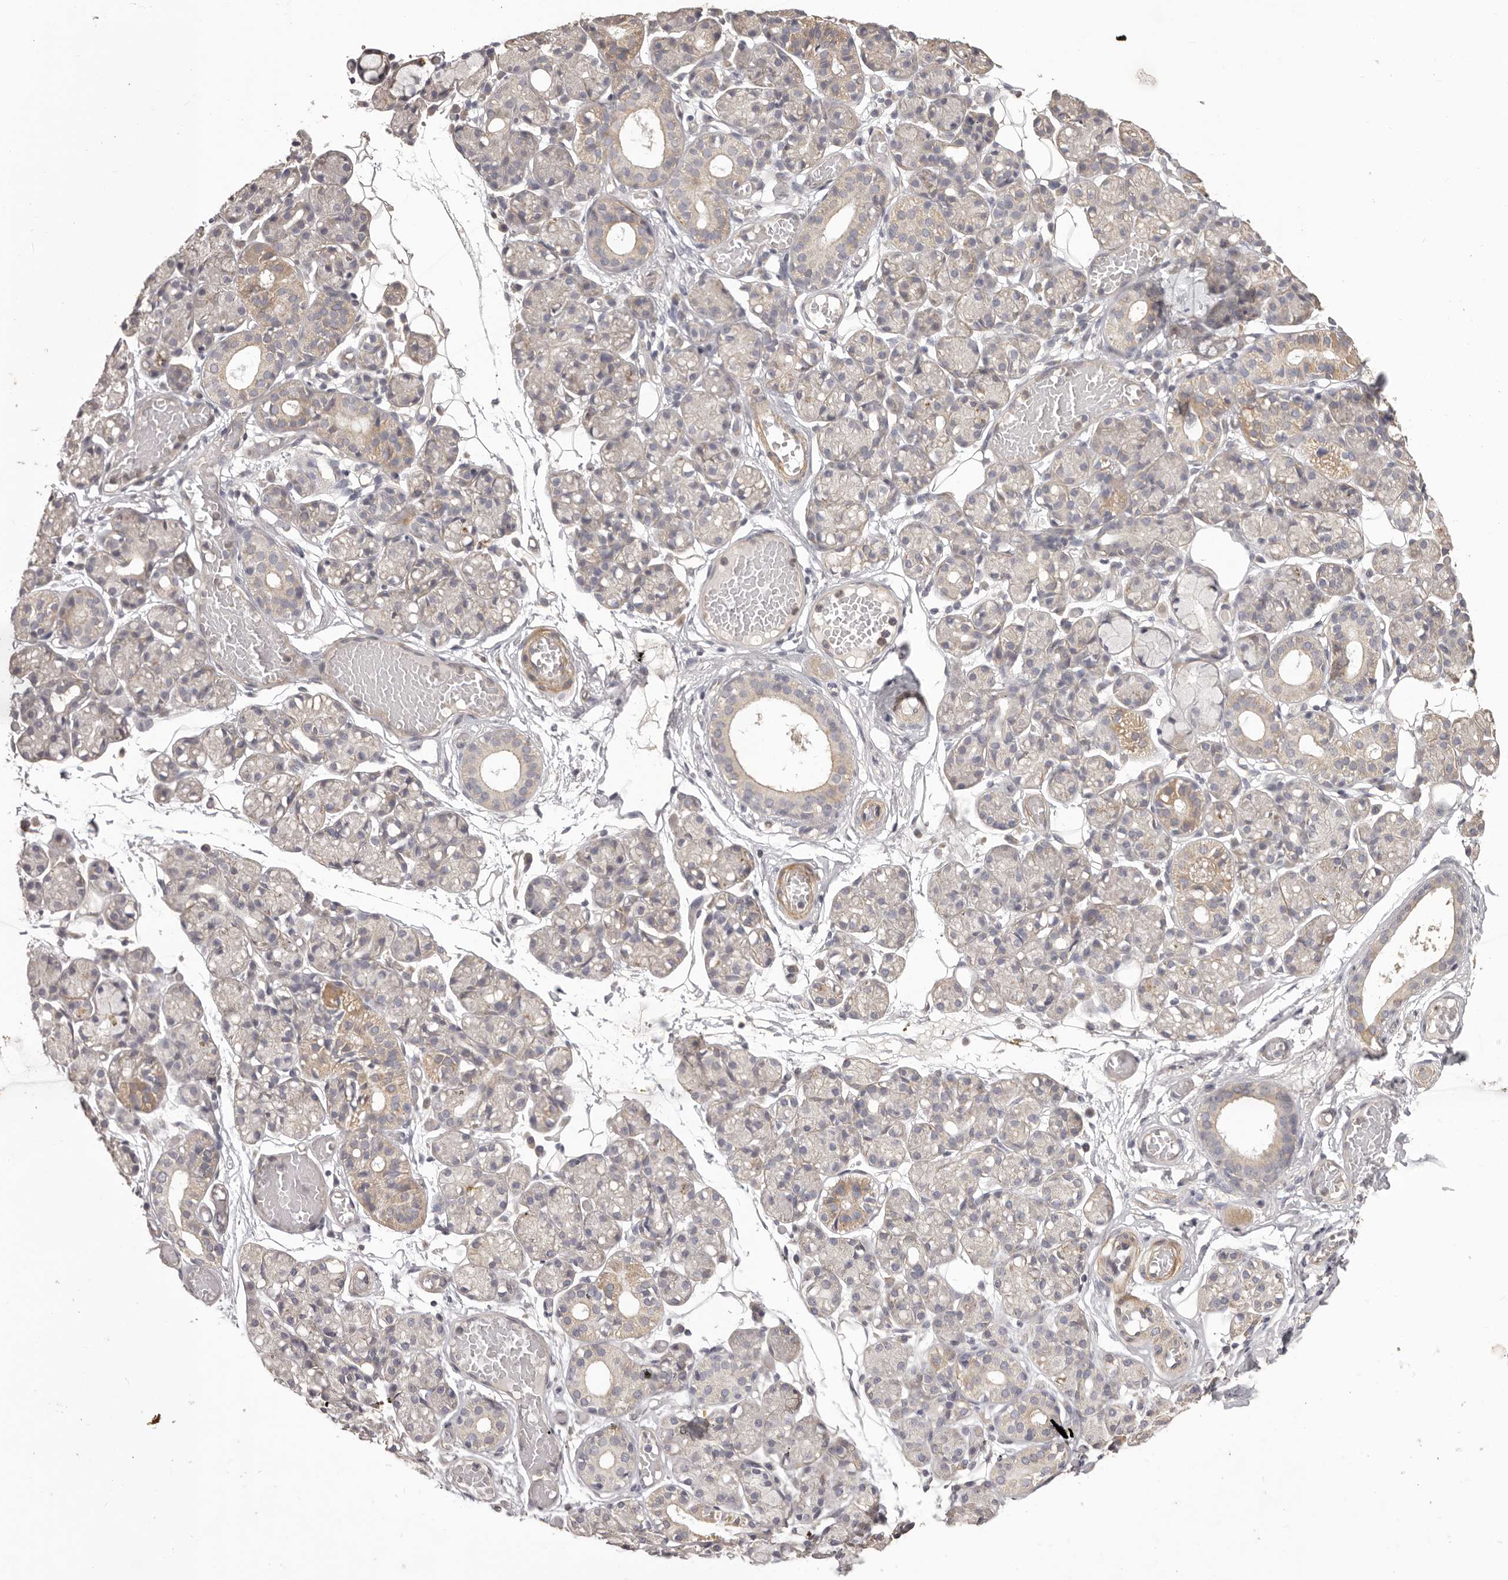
{"staining": {"intensity": "weak", "quantity": "<25%", "location": "cytoplasmic/membranous"}, "tissue": "salivary gland", "cell_type": "Glandular cells", "image_type": "normal", "snomed": [{"axis": "morphology", "description": "Normal tissue, NOS"}, {"axis": "topography", "description": "Salivary gland"}], "caption": "Immunohistochemistry of benign salivary gland reveals no positivity in glandular cells.", "gene": "HRH1", "patient": {"sex": "male", "age": 63}}